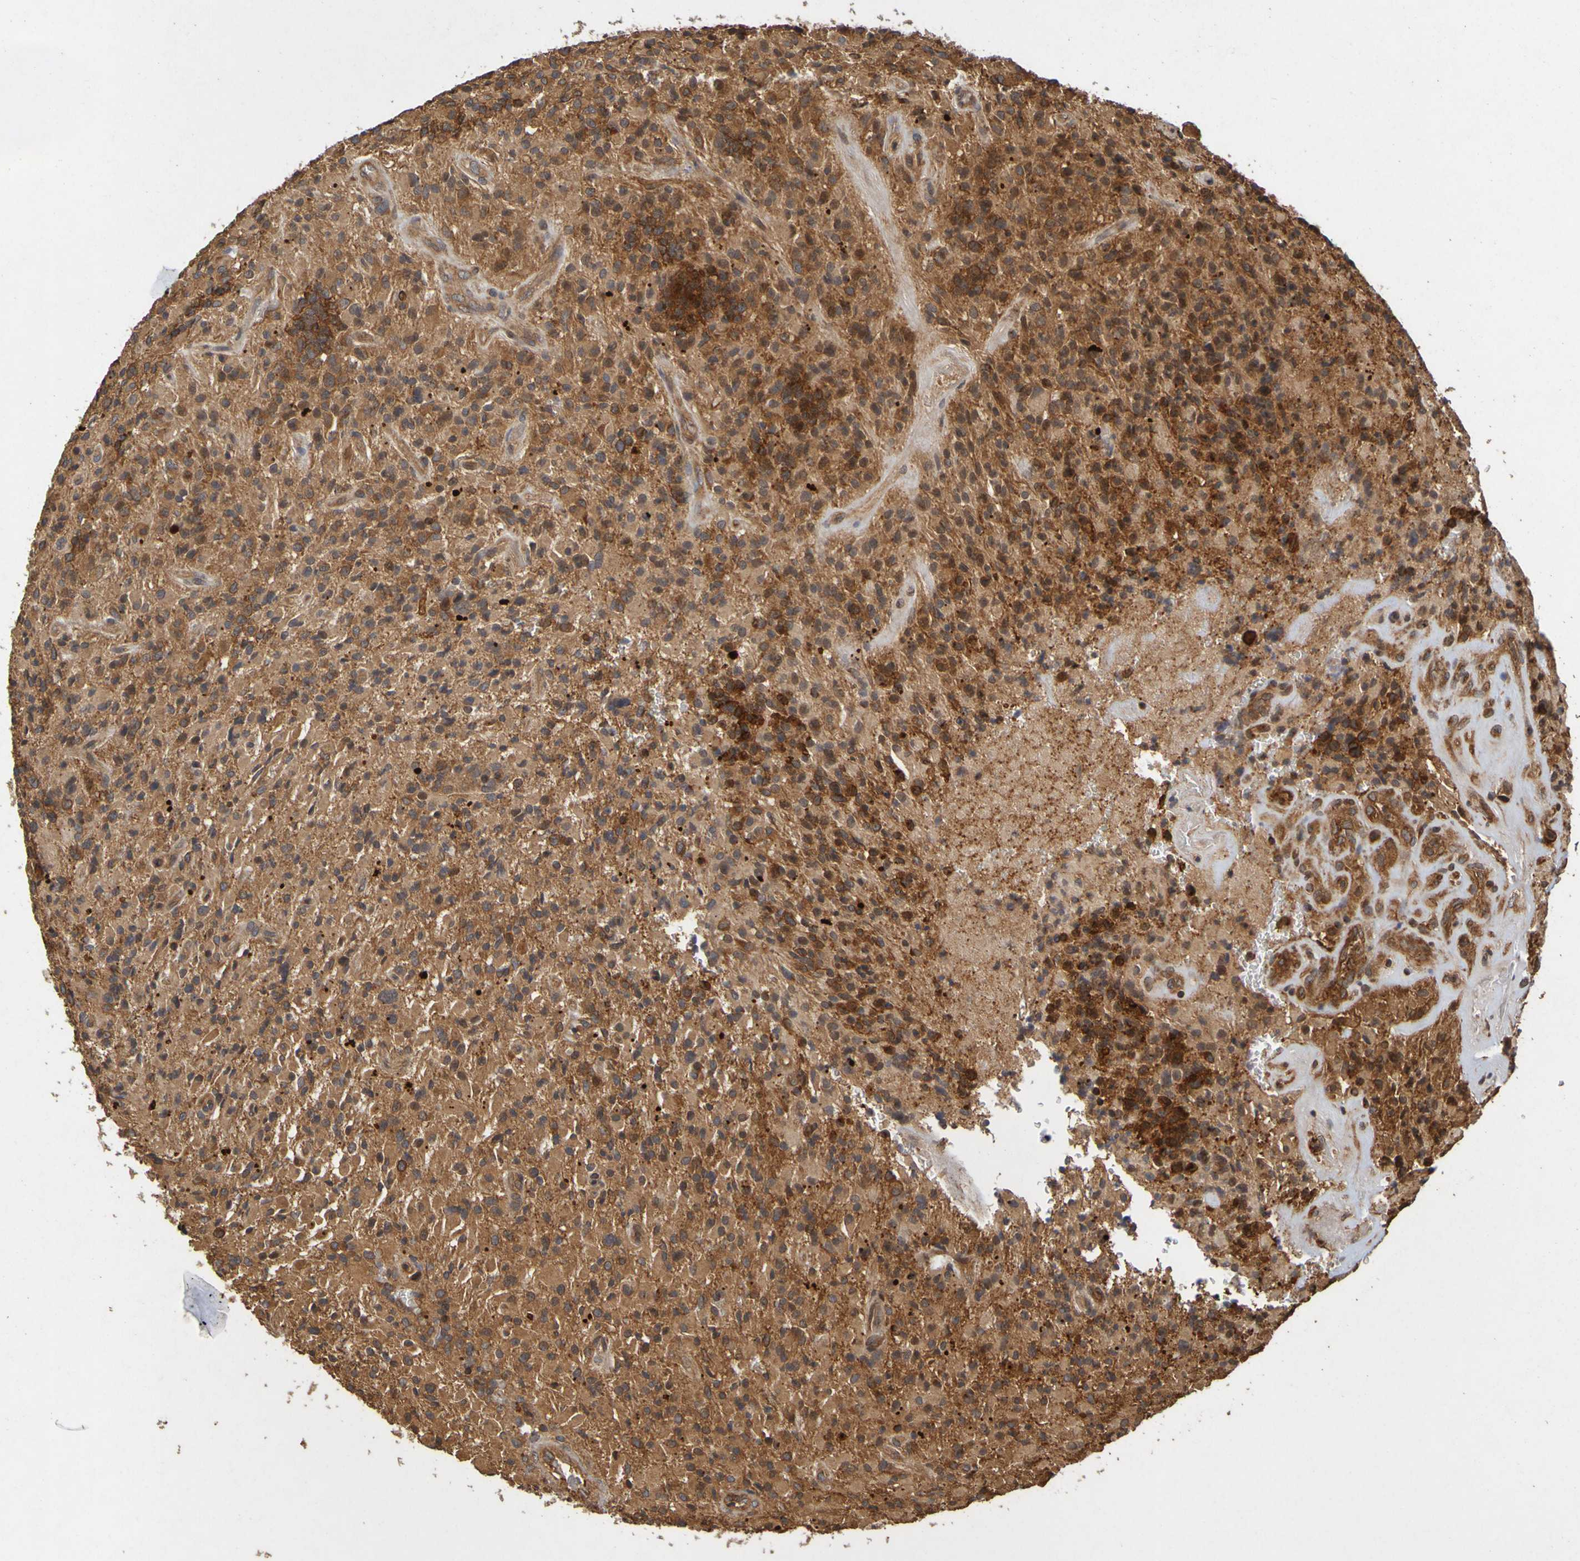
{"staining": {"intensity": "strong", "quantity": "25%-75%", "location": "cytoplasmic/membranous"}, "tissue": "glioma", "cell_type": "Tumor cells", "image_type": "cancer", "snomed": [{"axis": "morphology", "description": "Glioma, malignant, High grade"}, {"axis": "topography", "description": "Brain"}], "caption": "A high-resolution photomicrograph shows immunohistochemistry (IHC) staining of high-grade glioma (malignant), which displays strong cytoplasmic/membranous staining in approximately 25%-75% of tumor cells.", "gene": "OCRL", "patient": {"sex": "male", "age": 71}}